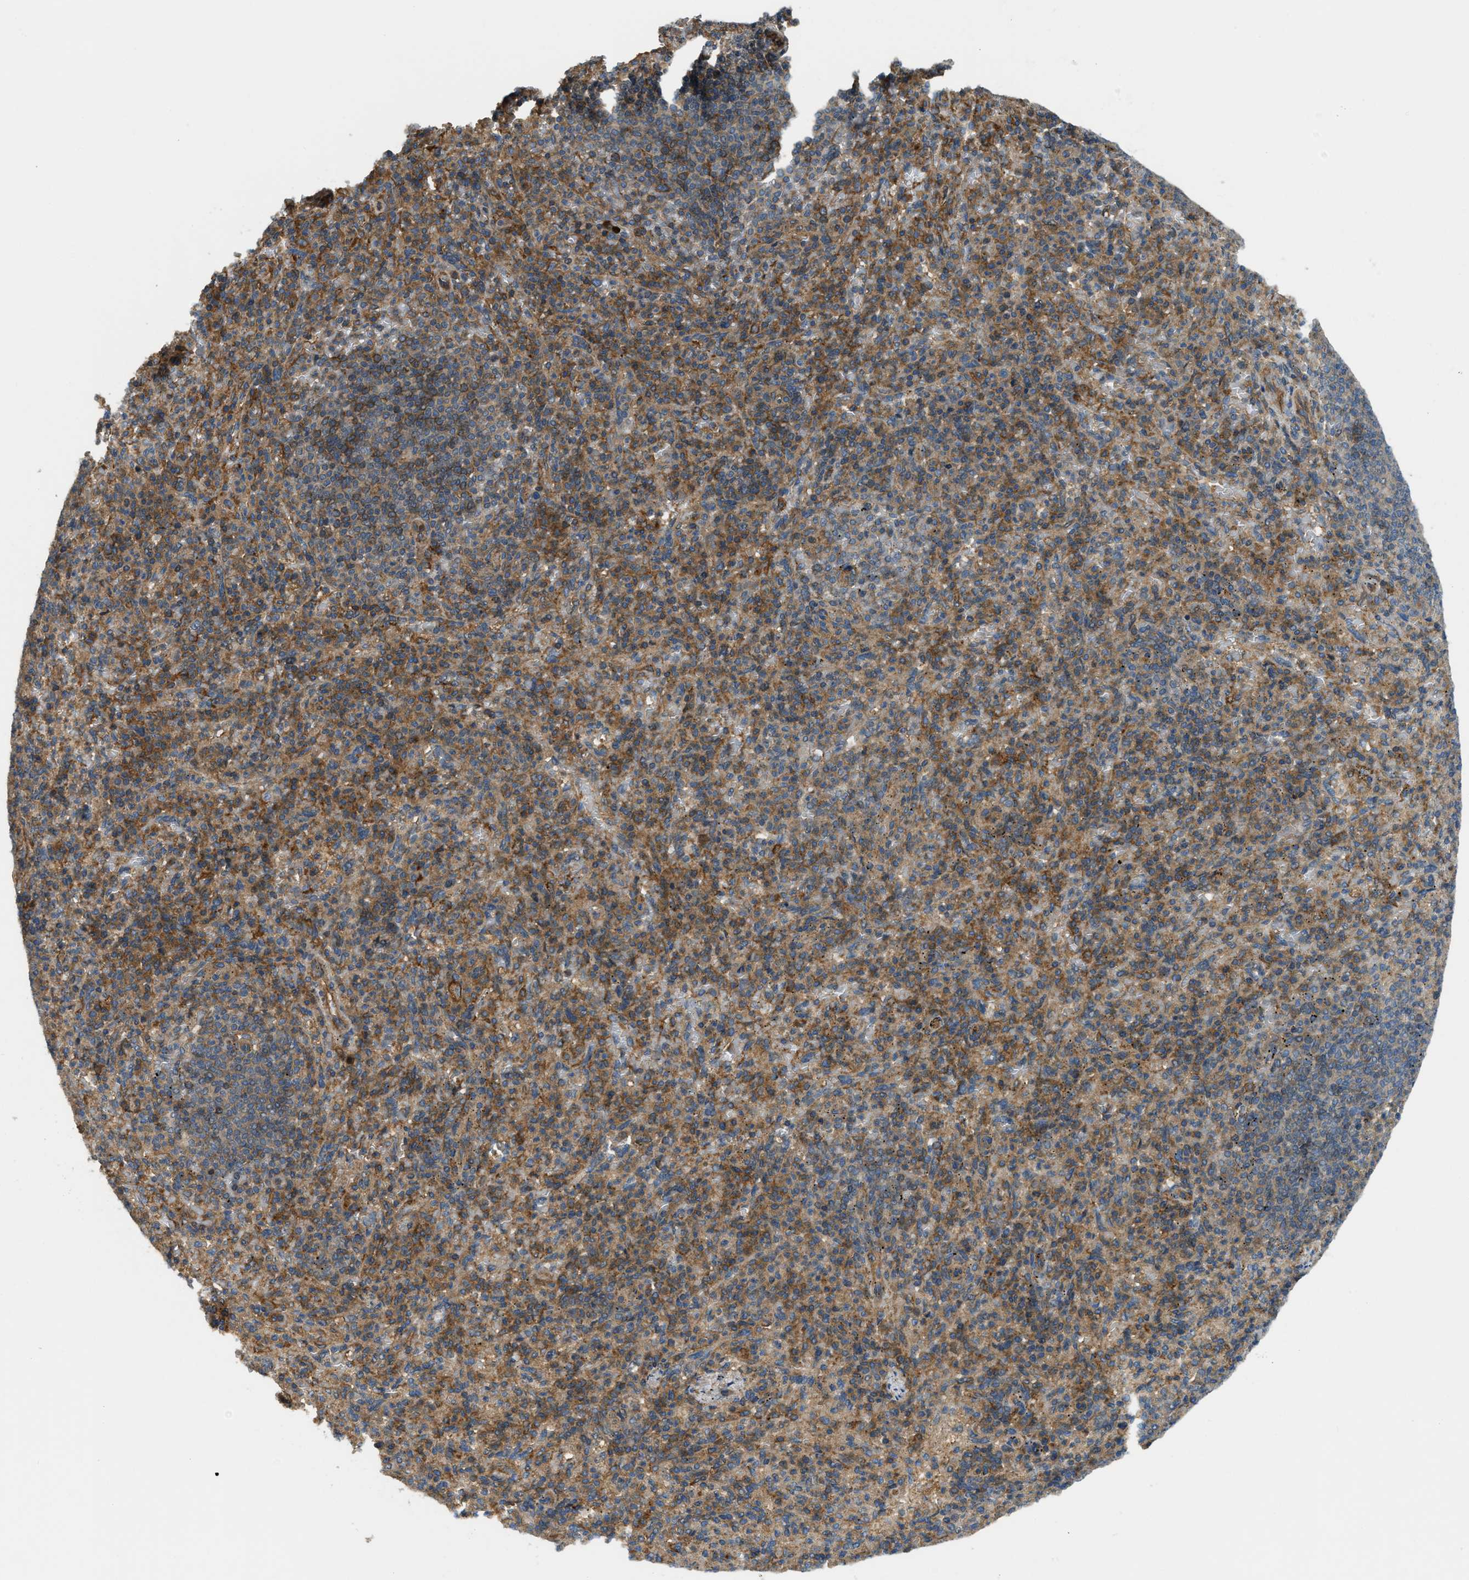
{"staining": {"intensity": "moderate", "quantity": ">75%", "location": "cytoplasmic/membranous"}, "tissue": "spleen", "cell_type": "Cells in red pulp", "image_type": "normal", "snomed": [{"axis": "morphology", "description": "Normal tissue, NOS"}, {"axis": "topography", "description": "Spleen"}], "caption": "The photomicrograph shows immunohistochemical staining of benign spleen. There is moderate cytoplasmic/membranous staining is identified in about >75% of cells in red pulp. (DAB = brown stain, brightfield microscopy at high magnification).", "gene": "BAG4", "patient": {"sex": "female", "age": 74}}